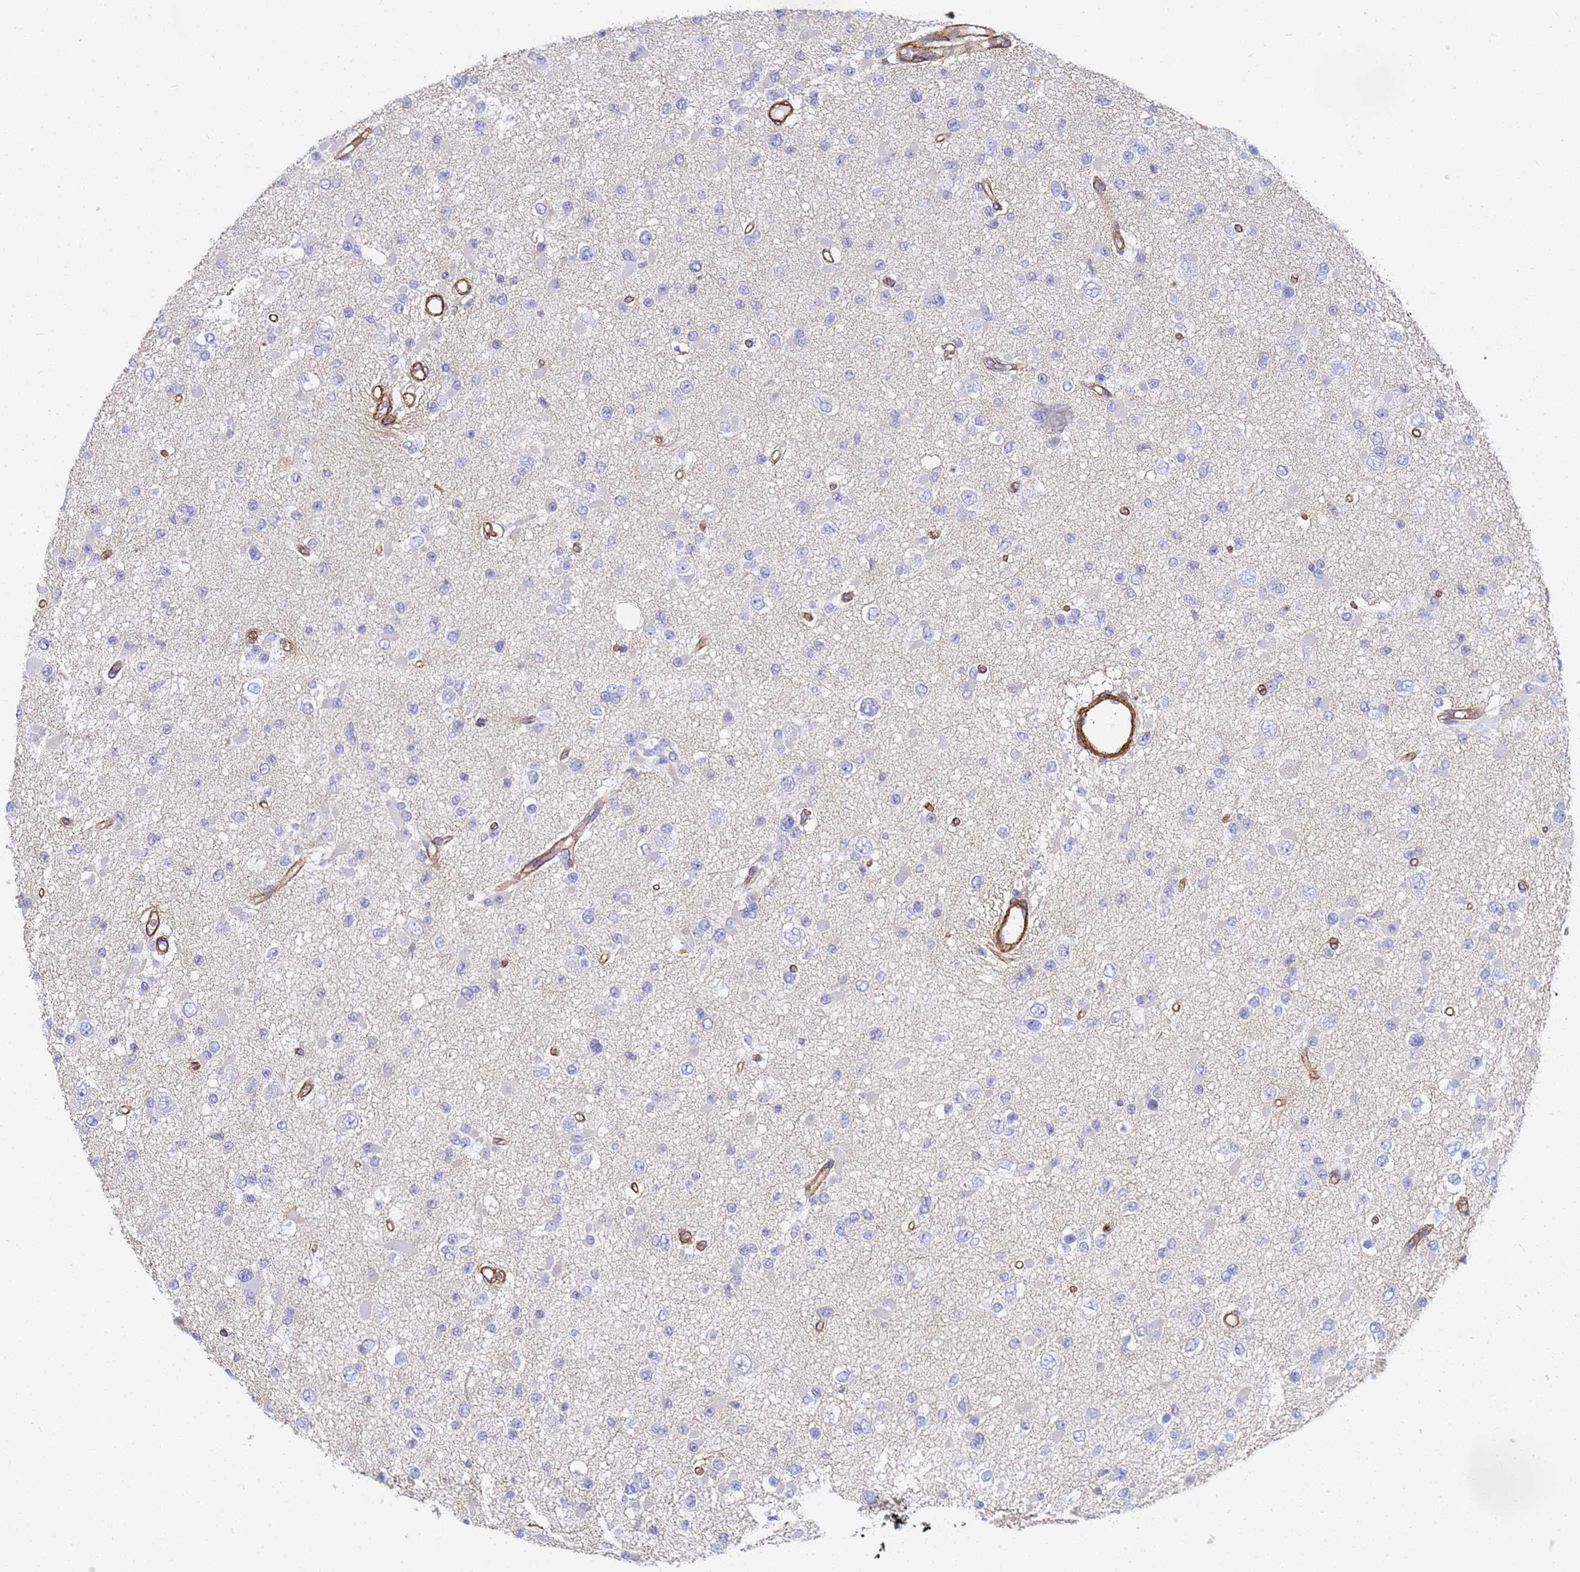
{"staining": {"intensity": "negative", "quantity": "none", "location": "none"}, "tissue": "glioma", "cell_type": "Tumor cells", "image_type": "cancer", "snomed": [{"axis": "morphology", "description": "Glioma, malignant, Low grade"}, {"axis": "topography", "description": "Brain"}], "caption": "Malignant low-grade glioma stained for a protein using IHC shows no staining tumor cells.", "gene": "TPM1", "patient": {"sex": "female", "age": 22}}